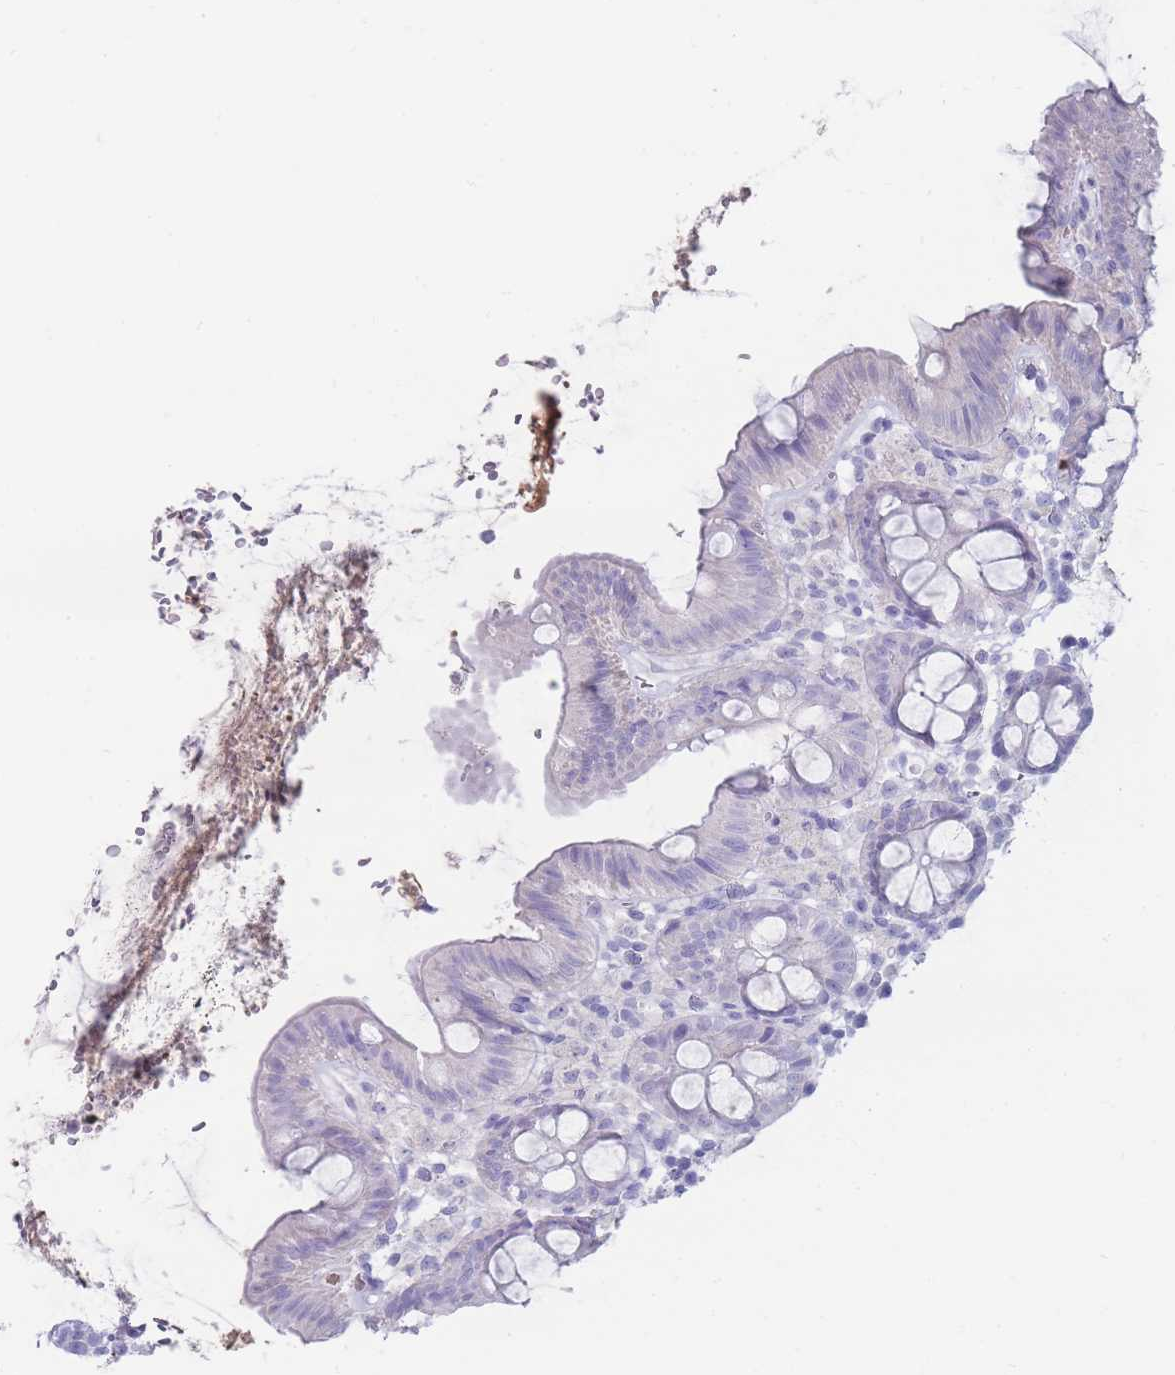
{"staining": {"intensity": "negative", "quantity": "none", "location": "none"}, "tissue": "colon", "cell_type": "Endothelial cells", "image_type": "normal", "snomed": [{"axis": "morphology", "description": "Normal tissue, NOS"}, {"axis": "topography", "description": "Colon"}], "caption": "This is an IHC micrograph of unremarkable colon. There is no staining in endothelial cells.", "gene": "ENSG00000284931", "patient": {"sex": "male", "age": 75}}